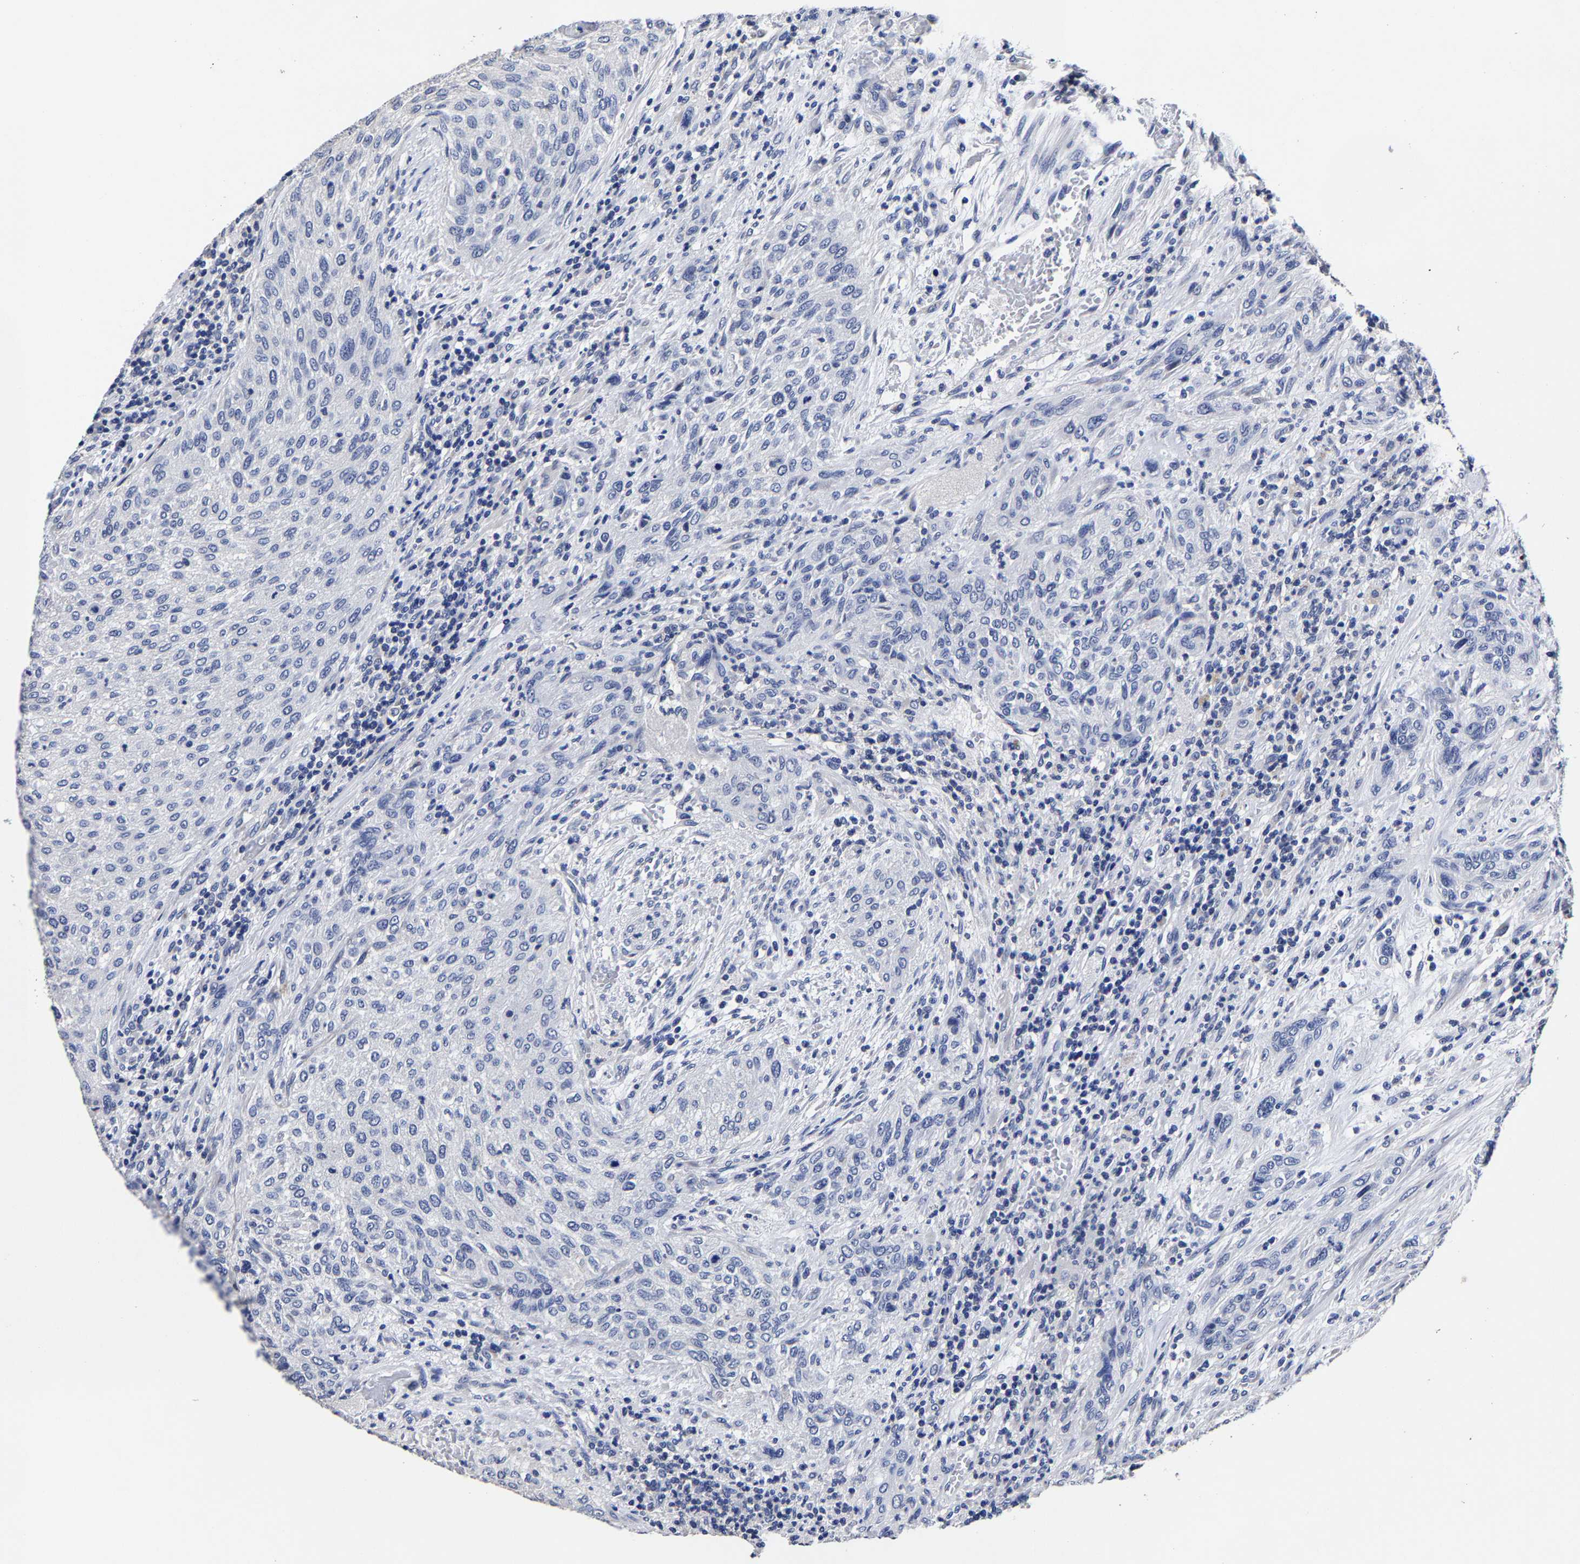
{"staining": {"intensity": "negative", "quantity": "none", "location": "none"}, "tissue": "urothelial cancer", "cell_type": "Tumor cells", "image_type": "cancer", "snomed": [{"axis": "morphology", "description": "Urothelial carcinoma, Low grade"}, {"axis": "morphology", "description": "Urothelial carcinoma, High grade"}, {"axis": "topography", "description": "Urinary bladder"}], "caption": "Photomicrograph shows no significant protein positivity in tumor cells of low-grade urothelial carcinoma.", "gene": "AKAP4", "patient": {"sex": "male", "age": 35}}